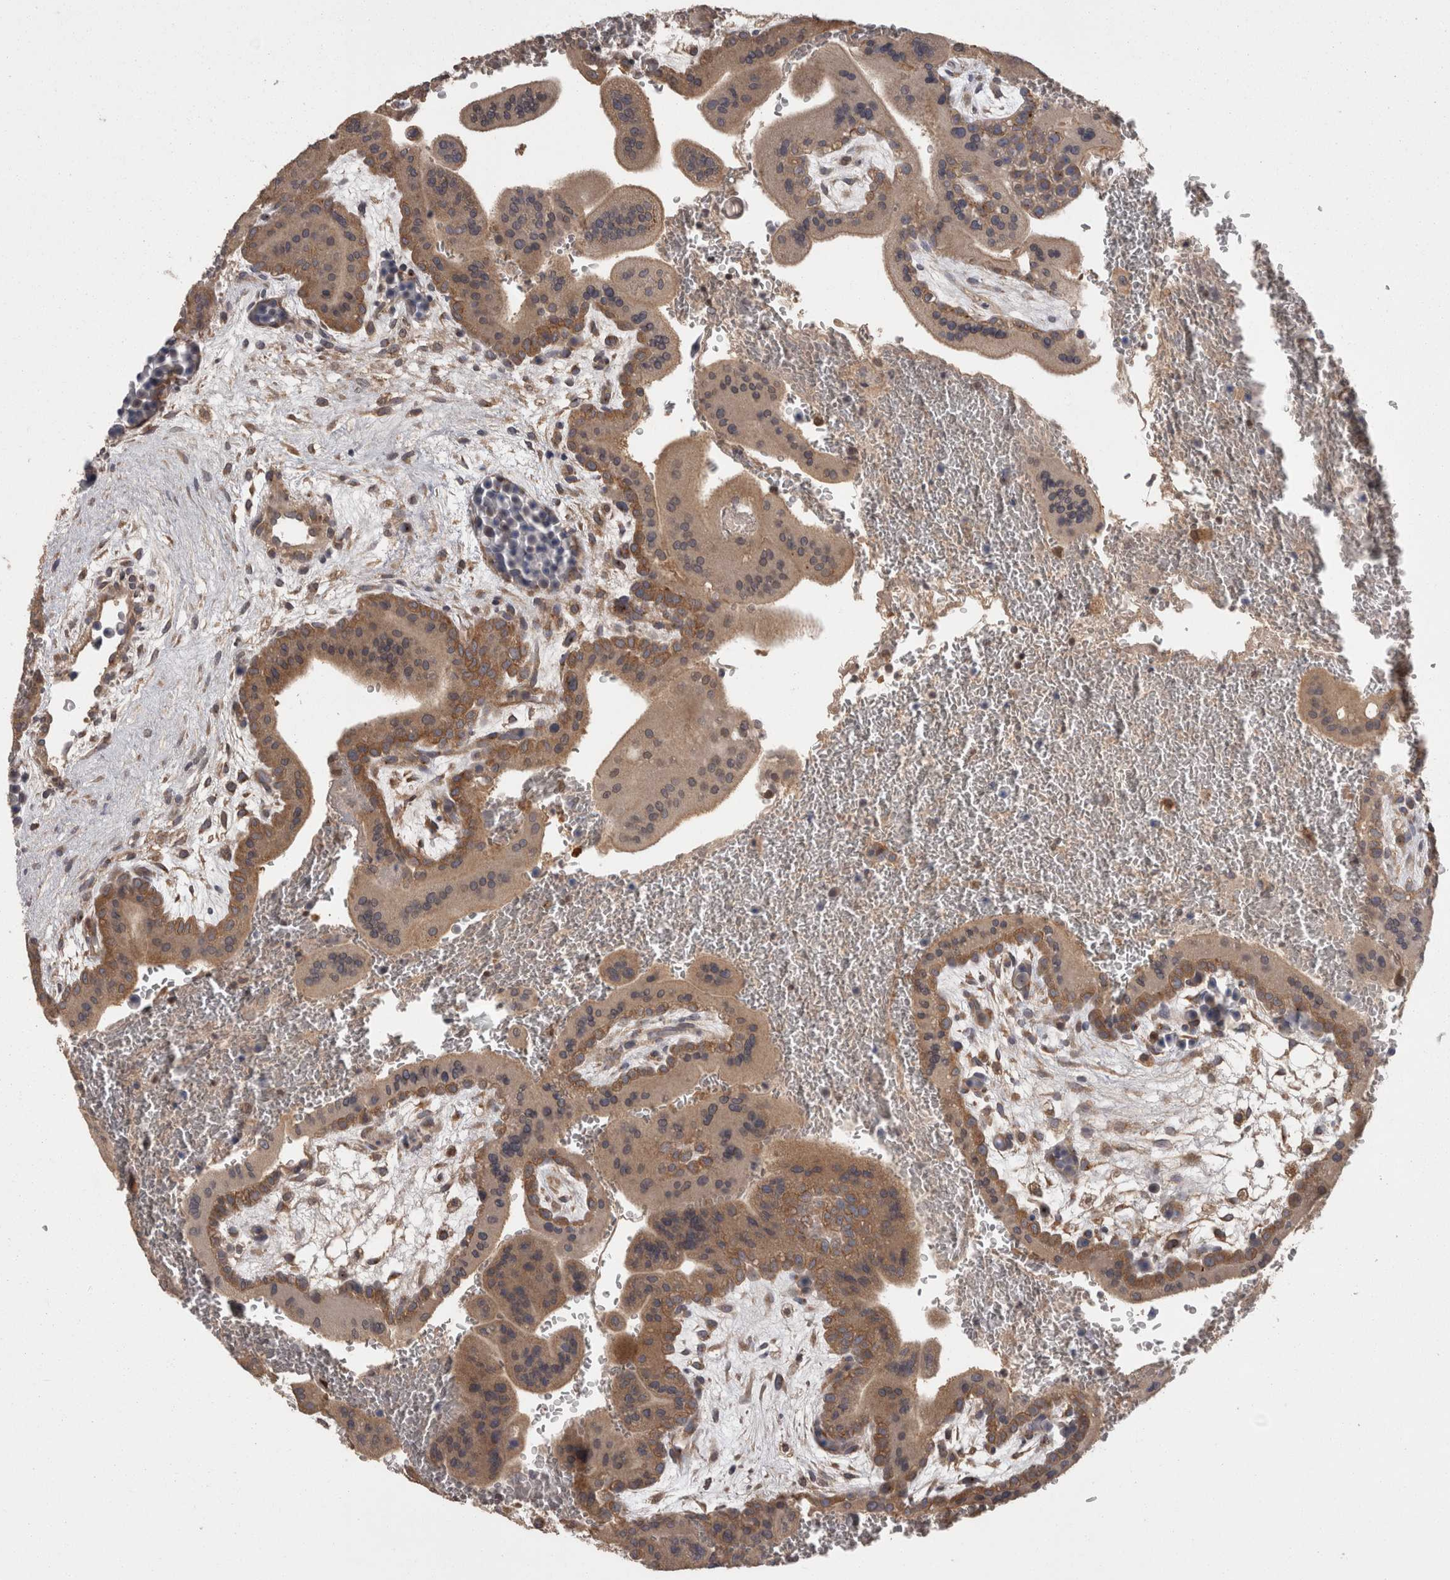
{"staining": {"intensity": "moderate", "quantity": ">75%", "location": "cytoplasmic/membranous"}, "tissue": "placenta", "cell_type": "Trophoblastic cells", "image_type": "normal", "snomed": [{"axis": "morphology", "description": "Normal tissue, NOS"}, {"axis": "topography", "description": "Placenta"}], "caption": "IHC photomicrograph of unremarkable human placenta stained for a protein (brown), which reveals medium levels of moderate cytoplasmic/membranous expression in about >75% of trophoblastic cells.", "gene": "PCM1", "patient": {"sex": "female", "age": 35}}